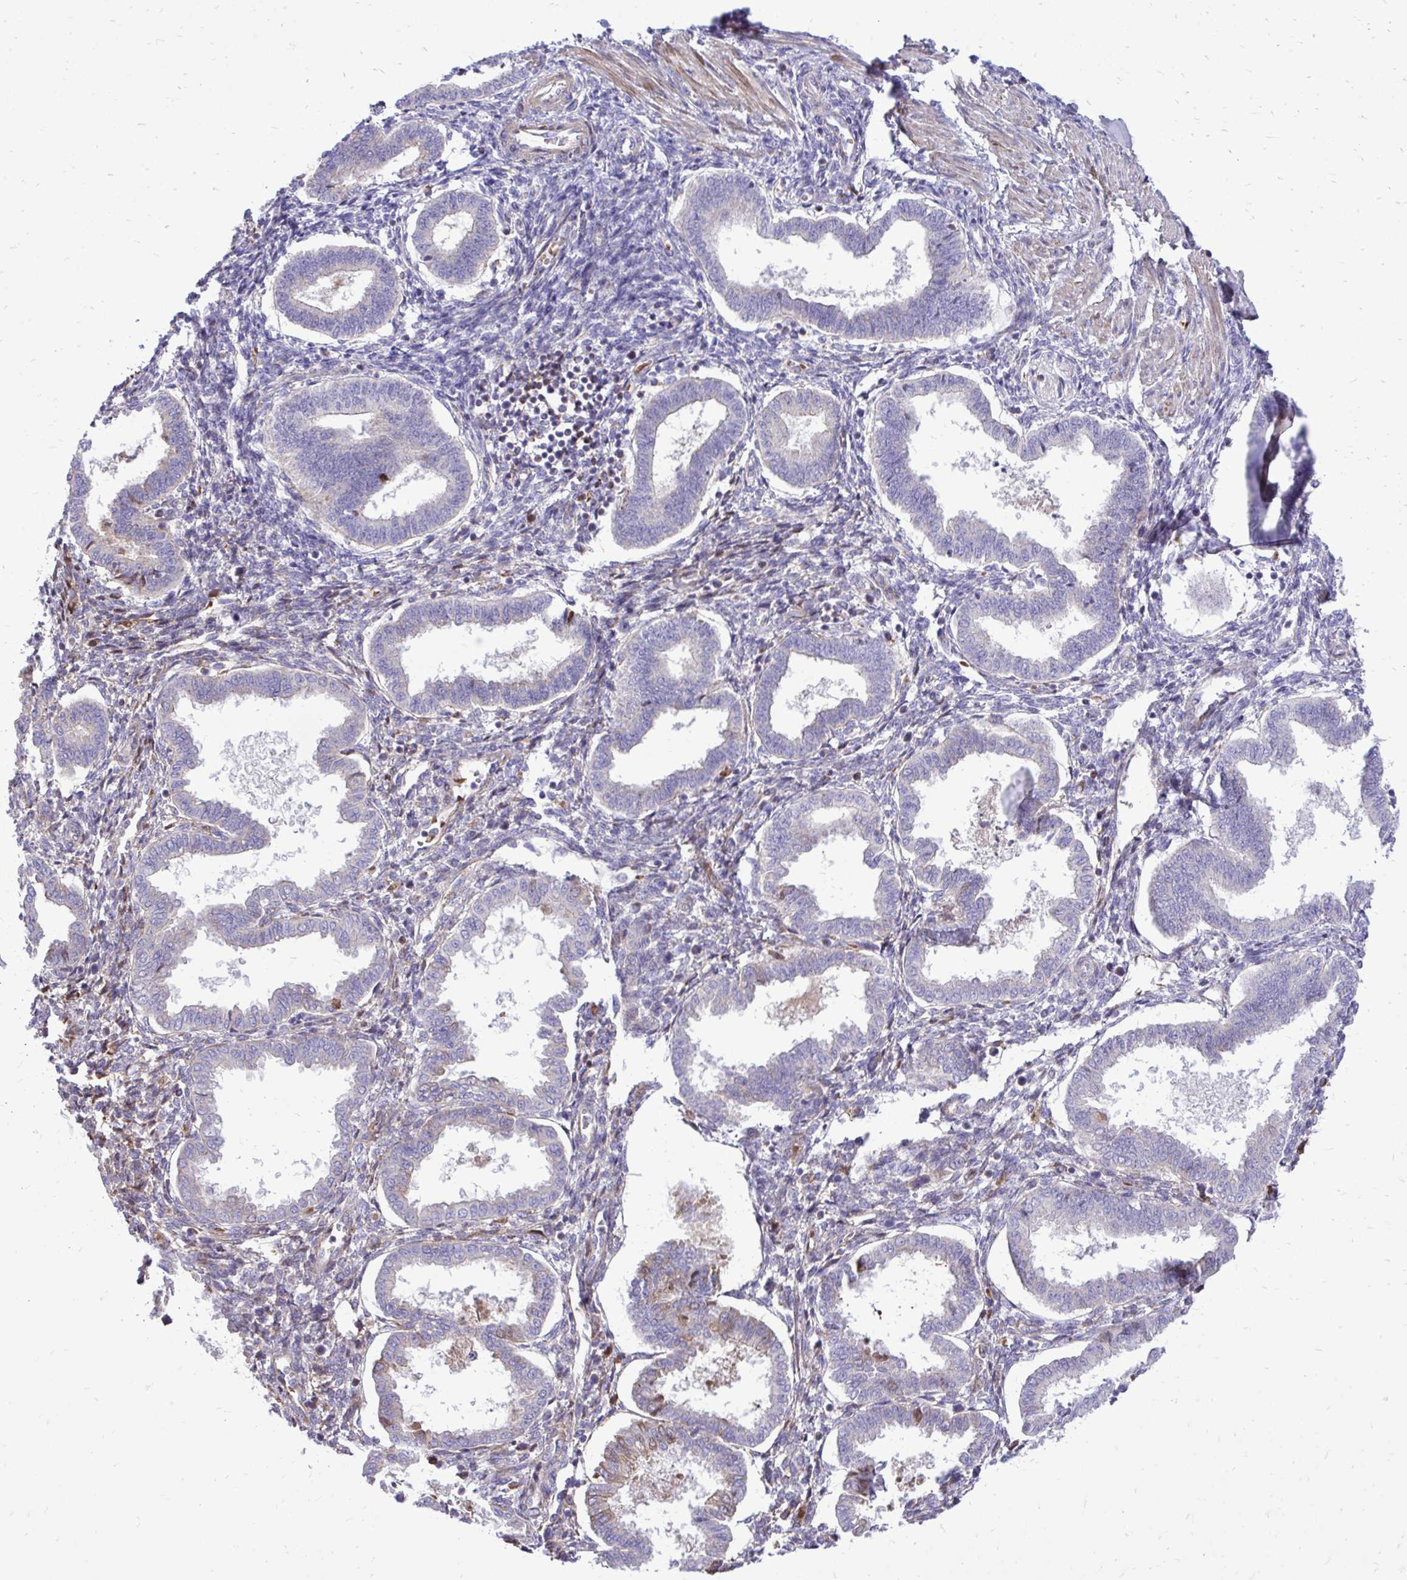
{"staining": {"intensity": "weak", "quantity": "<25%", "location": "cytoplasmic/membranous"}, "tissue": "endometrium", "cell_type": "Cells in endometrial stroma", "image_type": "normal", "snomed": [{"axis": "morphology", "description": "Normal tissue, NOS"}, {"axis": "topography", "description": "Endometrium"}], "caption": "IHC of normal human endometrium shows no positivity in cells in endometrial stroma. (DAB (3,3'-diaminobenzidine) immunohistochemistry with hematoxylin counter stain).", "gene": "ATP13A2", "patient": {"sex": "female", "age": 24}}